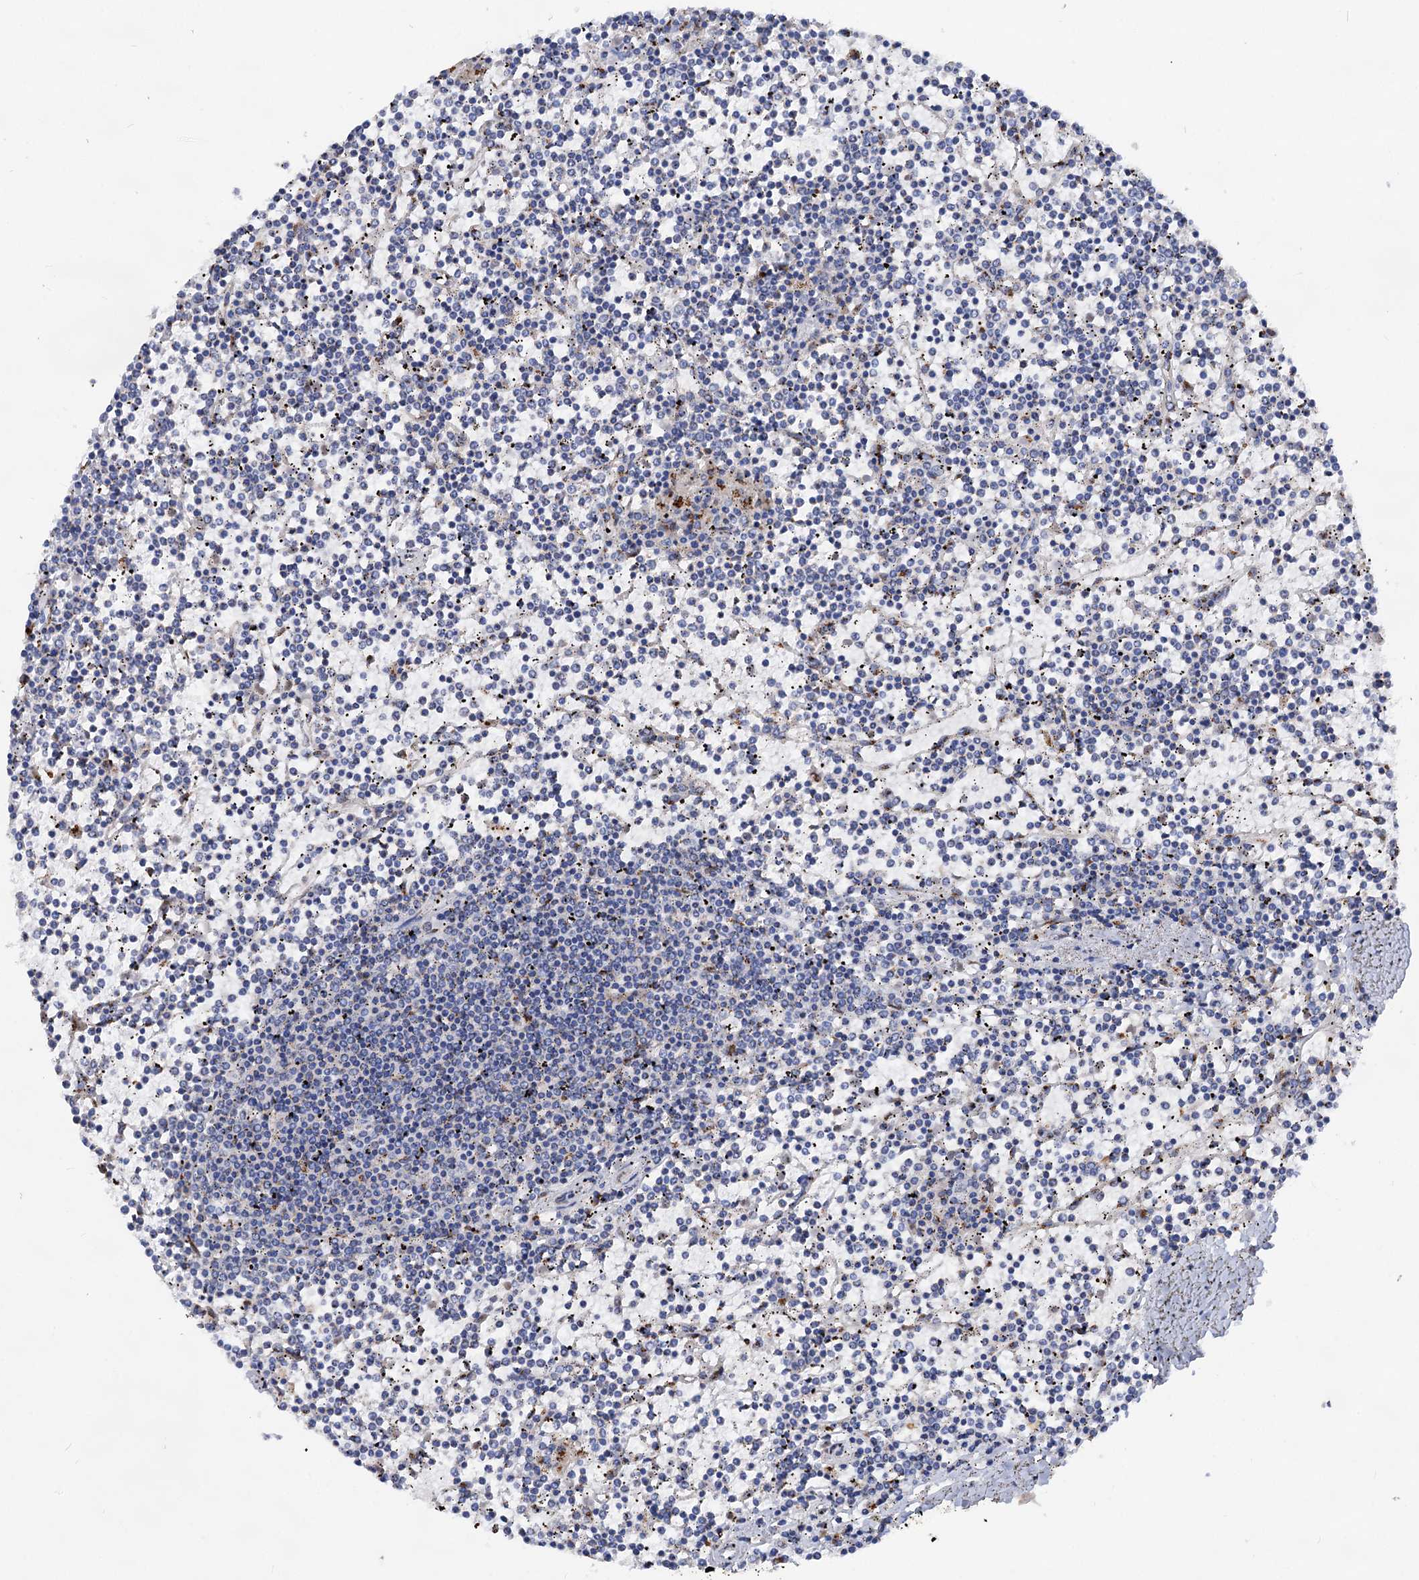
{"staining": {"intensity": "negative", "quantity": "none", "location": "none"}, "tissue": "lymphoma", "cell_type": "Tumor cells", "image_type": "cancer", "snomed": [{"axis": "morphology", "description": "Malignant lymphoma, non-Hodgkin's type, Low grade"}, {"axis": "topography", "description": "Spleen"}], "caption": "High power microscopy histopathology image of an IHC photomicrograph of malignant lymphoma, non-Hodgkin's type (low-grade), revealing no significant positivity in tumor cells. (DAB immunohistochemistry (IHC) with hematoxylin counter stain).", "gene": "TM9SF3", "patient": {"sex": "female", "age": 19}}